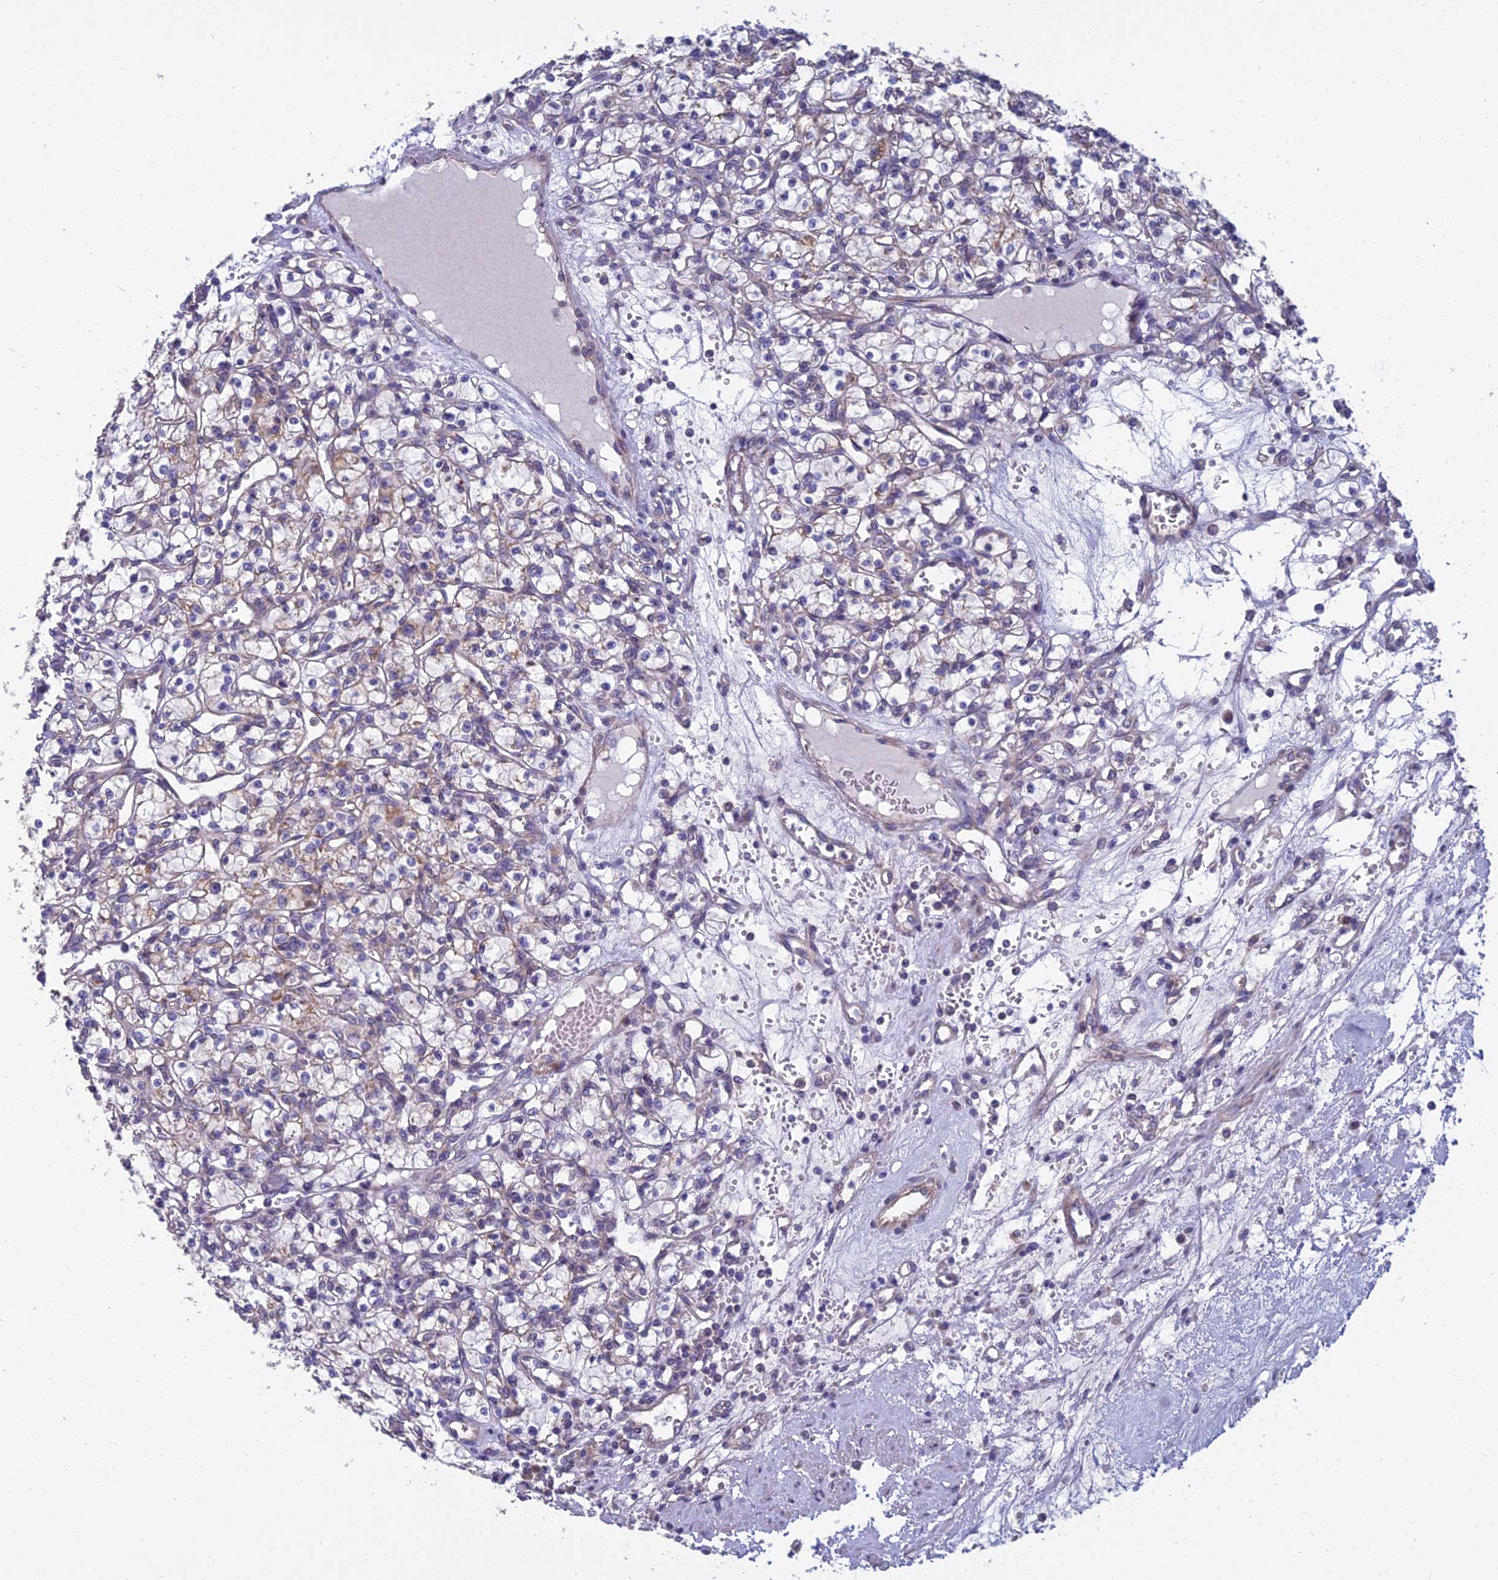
{"staining": {"intensity": "weak", "quantity": "25%-75%", "location": "cytoplasmic/membranous"}, "tissue": "renal cancer", "cell_type": "Tumor cells", "image_type": "cancer", "snomed": [{"axis": "morphology", "description": "Adenocarcinoma, NOS"}, {"axis": "topography", "description": "Kidney"}], "caption": "This is an image of immunohistochemistry staining of renal cancer (adenocarcinoma), which shows weak positivity in the cytoplasmic/membranous of tumor cells.", "gene": "COX20", "patient": {"sex": "female", "age": 59}}